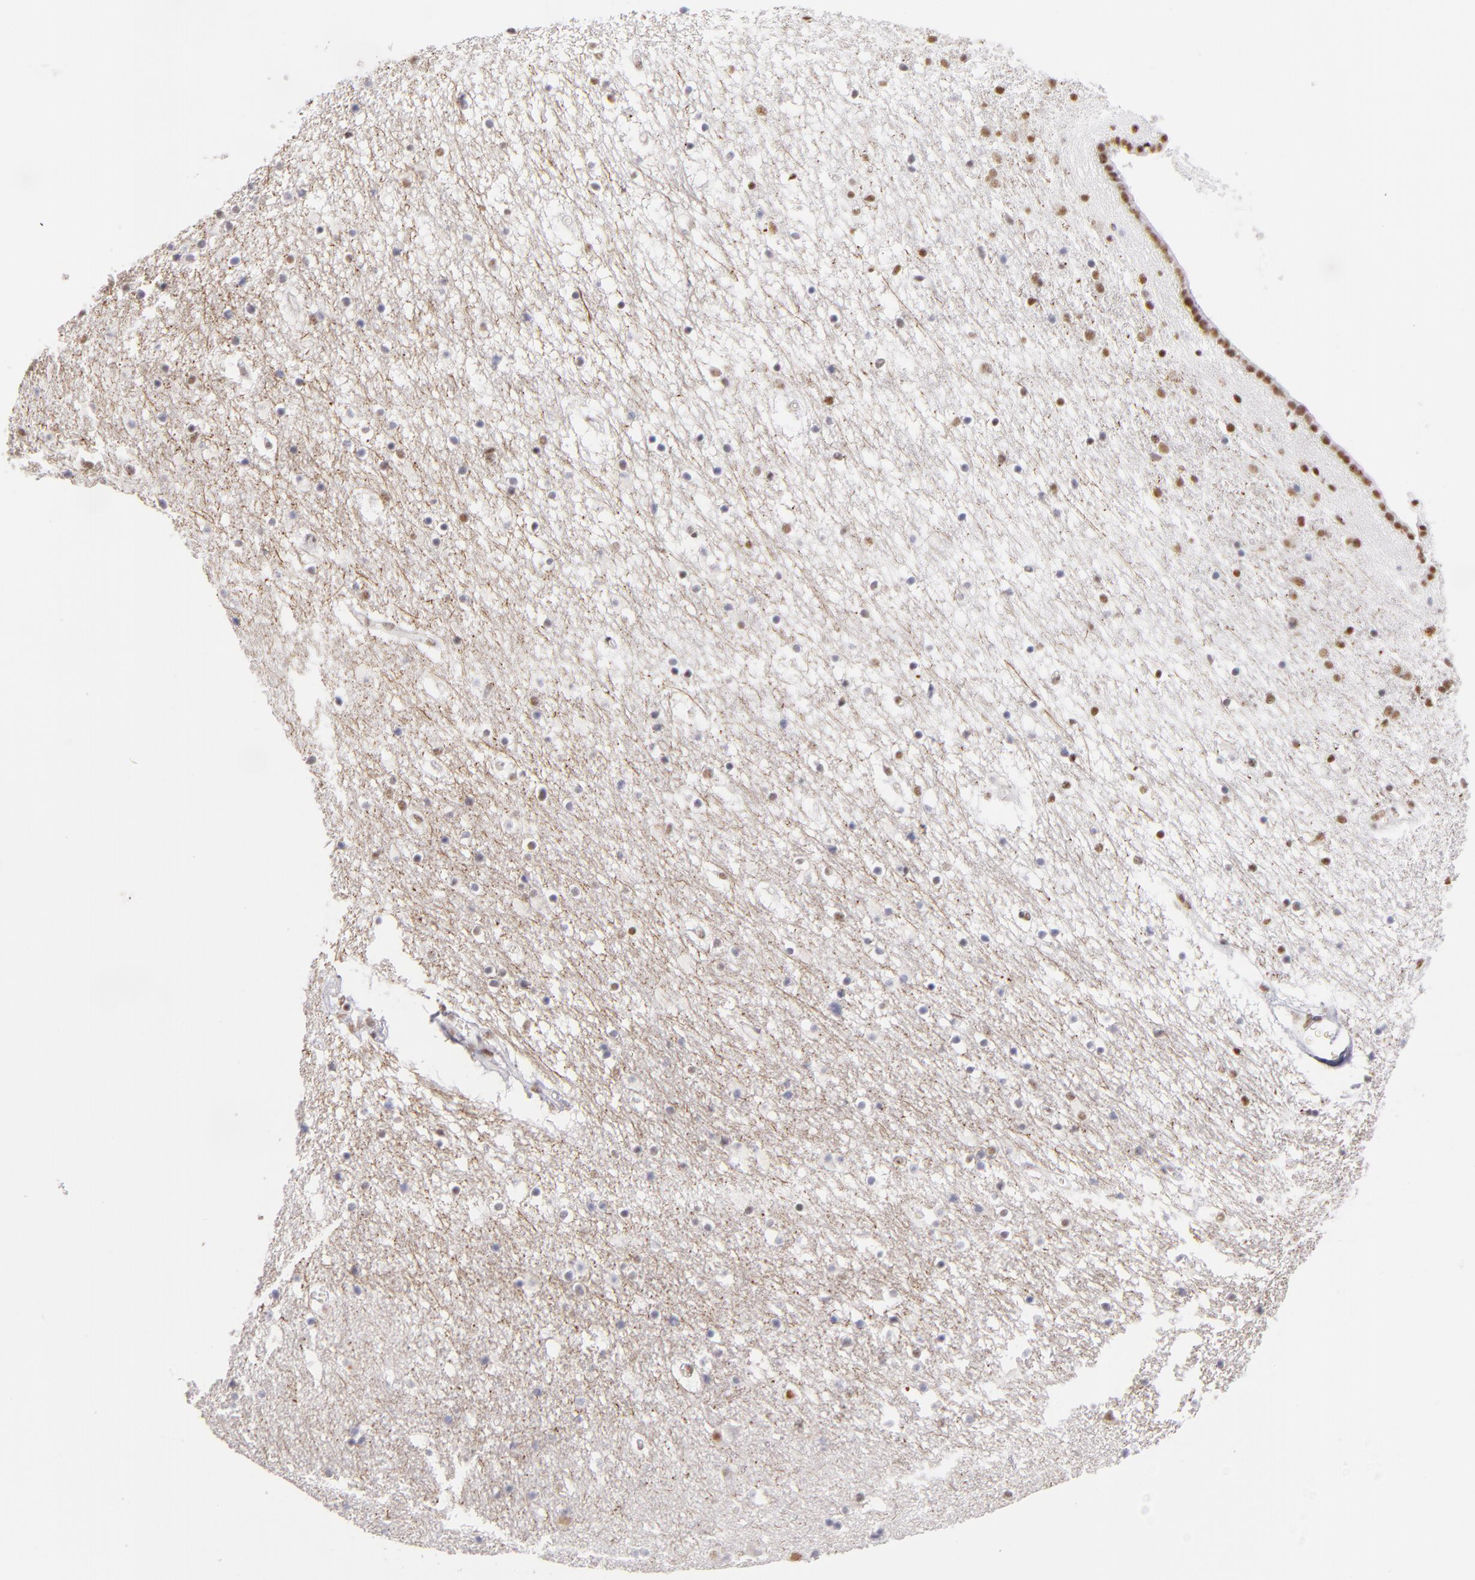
{"staining": {"intensity": "weak", "quantity": "<25%", "location": "nuclear"}, "tissue": "caudate", "cell_type": "Glial cells", "image_type": "normal", "snomed": [{"axis": "morphology", "description": "Normal tissue, NOS"}, {"axis": "topography", "description": "Lateral ventricle wall"}], "caption": "High power microscopy micrograph of an immunohistochemistry (IHC) micrograph of benign caudate, revealing no significant staining in glial cells. (Stains: DAB (3,3'-diaminobenzidine) immunohistochemistry with hematoxylin counter stain, Microscopy: brightfield microscopy at high magnification).", "gene": "TFAP4", "patient": {"sex": "male", "age": 45}}